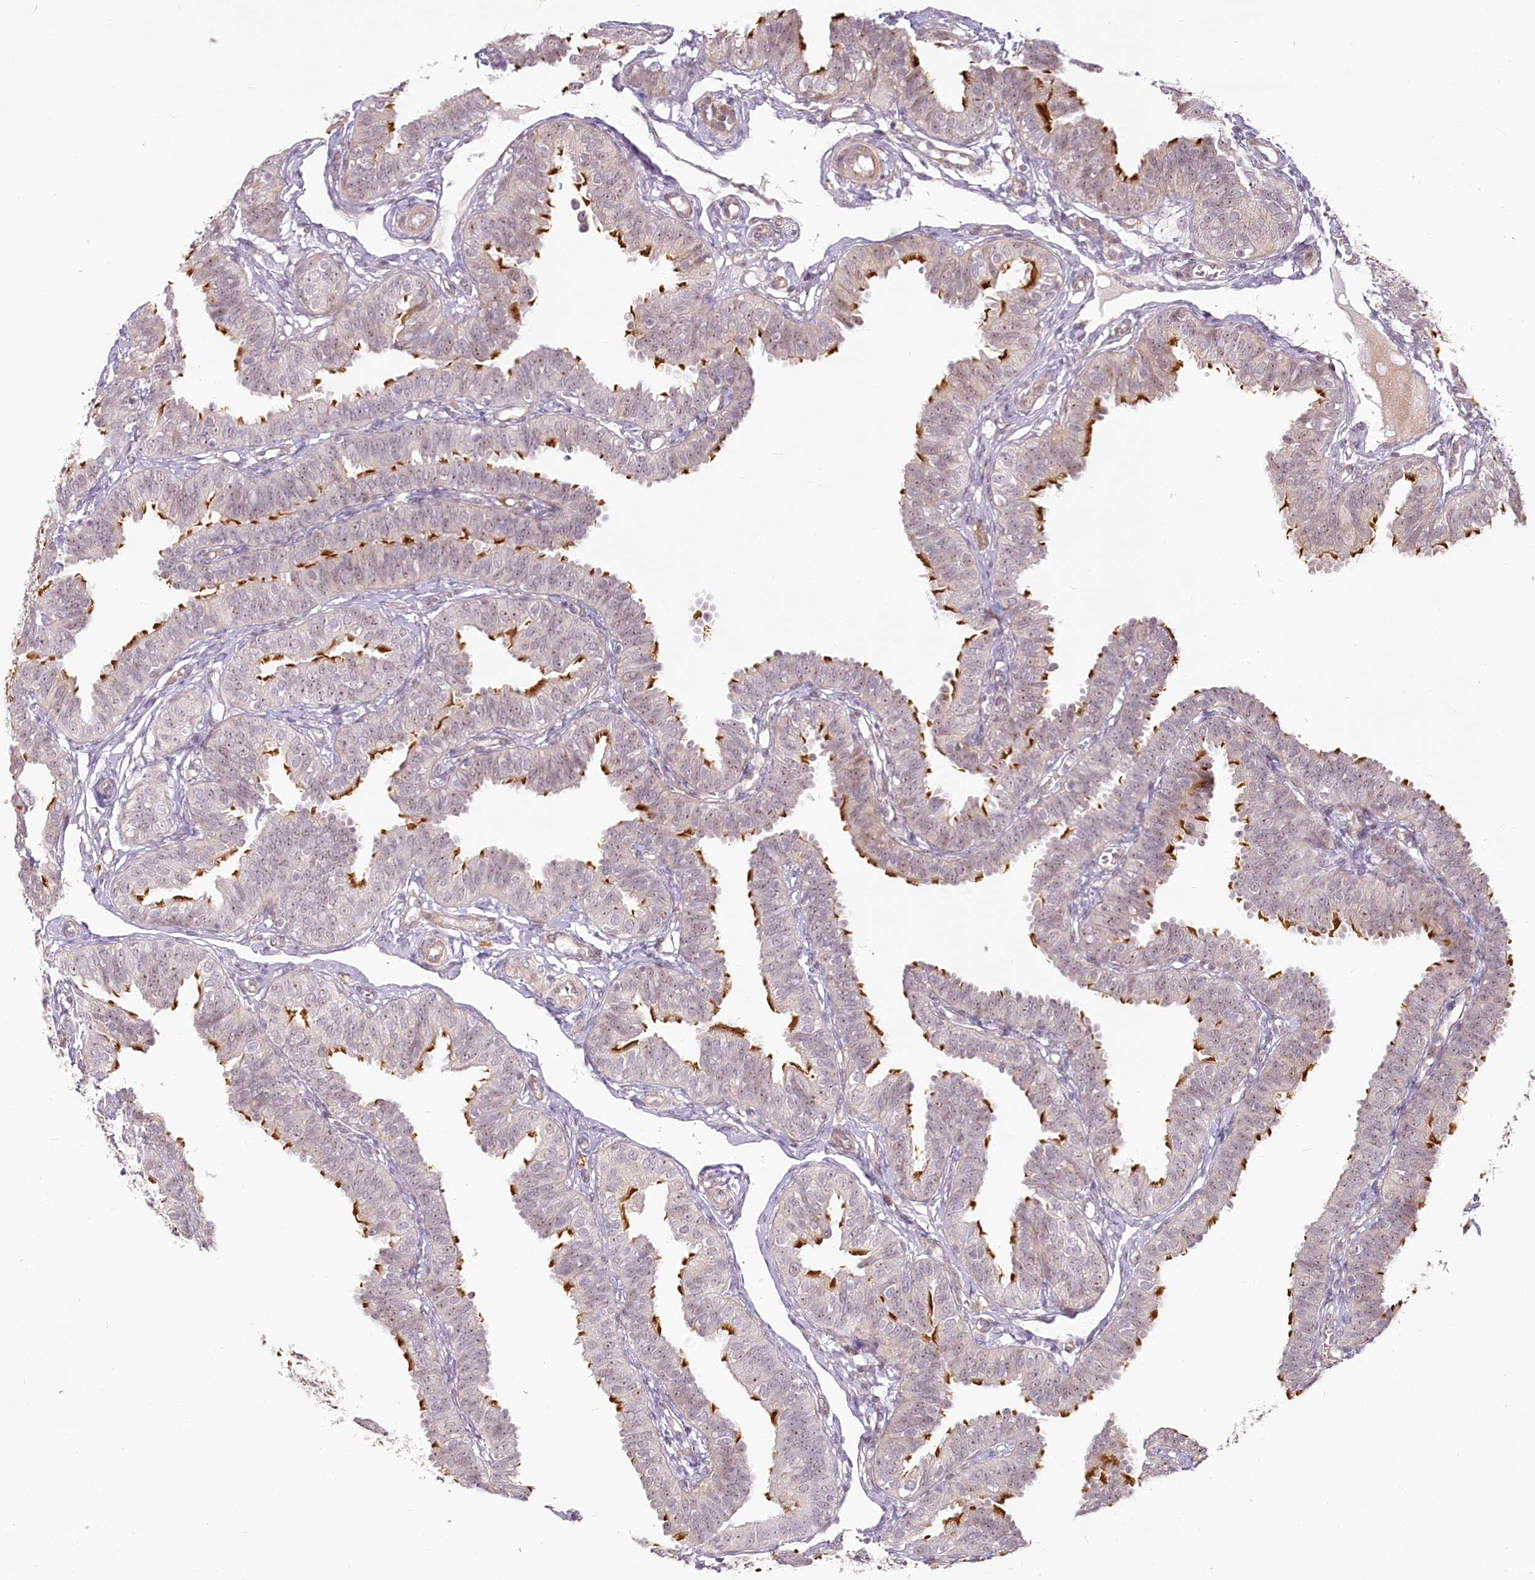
{"staining": {"intensity": "moderate", "quantity": "25%-75%", "location": "cytoplasmic/membranous"}, "tissue": "fallopian tube", "cell_type": "Glandular cells", "image_type": "normal", "snomed": [{"axis": "morphology", "description": "Normal tissue, NOS"}, {"axis": "topography", "description": "Fallopian tube"}], "caption": "The histopathology image demonstrates immunohistochemical staining of unremarkable fallopian tube. There is moderate cytoplasmic/membranous expression is identified in approximately 25%-75% of glandular cells. The protein of interest is shown in brown color, while the nuclei are stained blue.", "gene": "EXOSC7", "patient": {"sex": "female", "age": 35}}